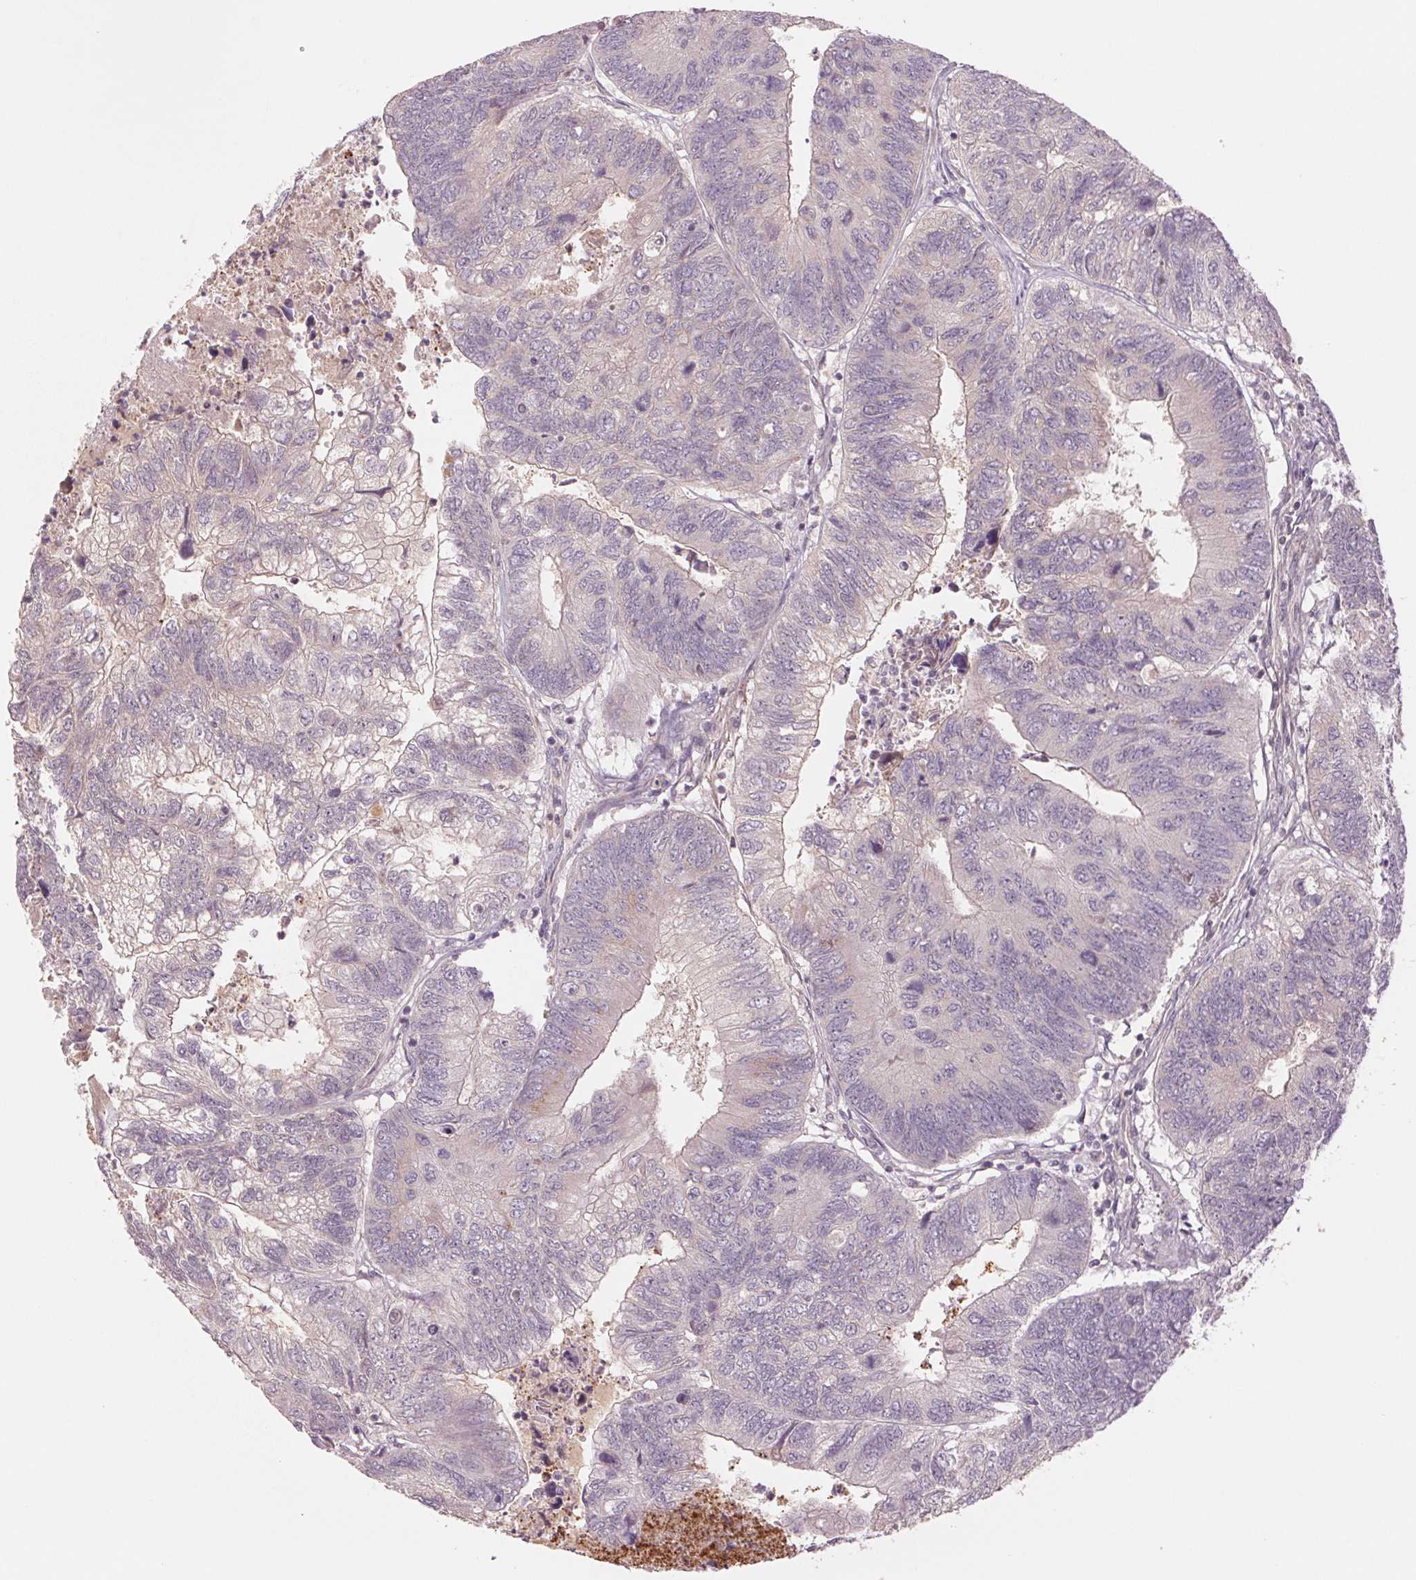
{"staining": {"intensity": "negative", "quantity": "none", "location": "none"}, "tissue": "colorectal cancer", "cell_type": "Tumor cells", "image_type": "cancer", "snomed": [{"axis": "morphology", "description": "Adenocarcinoma, NOS"}, {"axis": "topography", "description": "Colon"}], "caption": "Tumor cells are negative for brown protein staining in colorectal cancer.", "gene": "PPIA", "patient": {"sex": "female", "age": 67}}